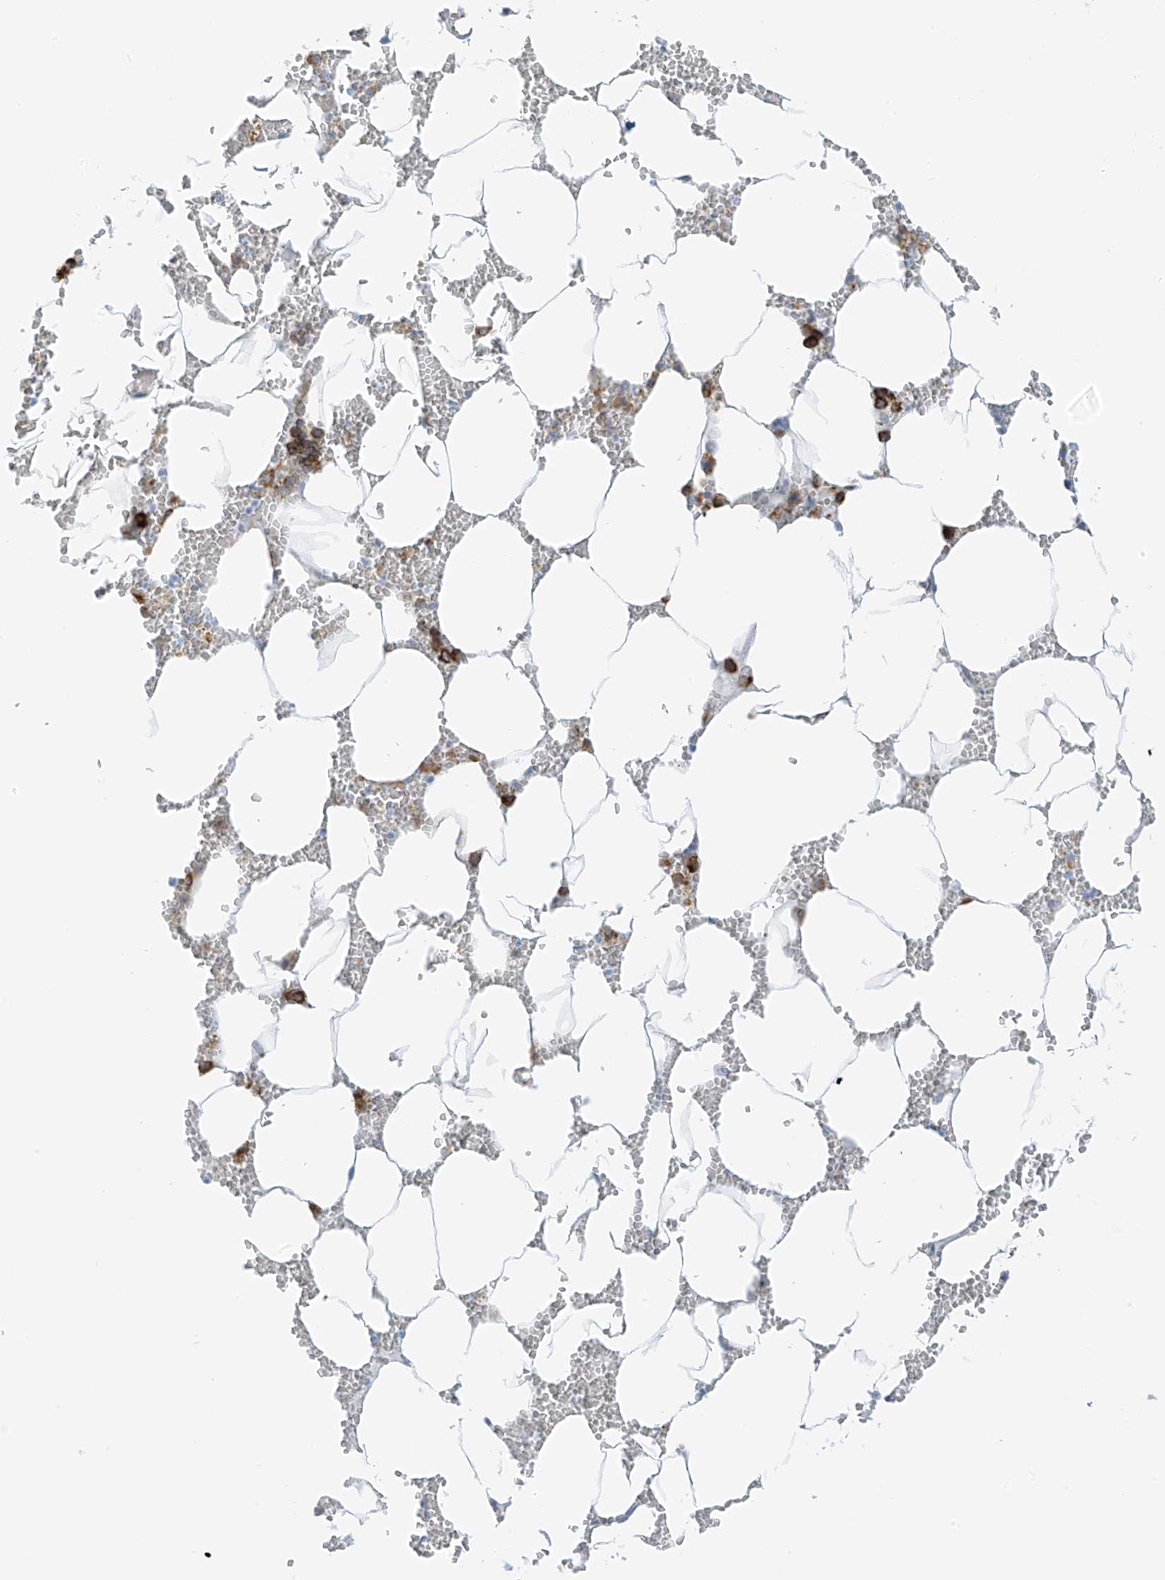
{"staining": {"intensity": "strong", "quantity": "25%-75%", "location": "cytoplasmic/membranous"}, "tissue": "bone marrow", "cell_type": "Hematopoietic cells", "image_type": "normal", "snomed": [{"axis": "morphology", "description": "Normal tissue, NOS"}, {"axis": "topography", "description": "Bone marrow"}], "caption": "Immunohistochemistry (IHC) (DAB (3,3'-diaminobenzidine)) staining of benign bone marrow exhibits strong cytoplasmic/membranous protein positivity in about 25%-75% of hematopoietic cells.", "gene": "LRRC59", "patient": {"sex": "male", "age": 70}}